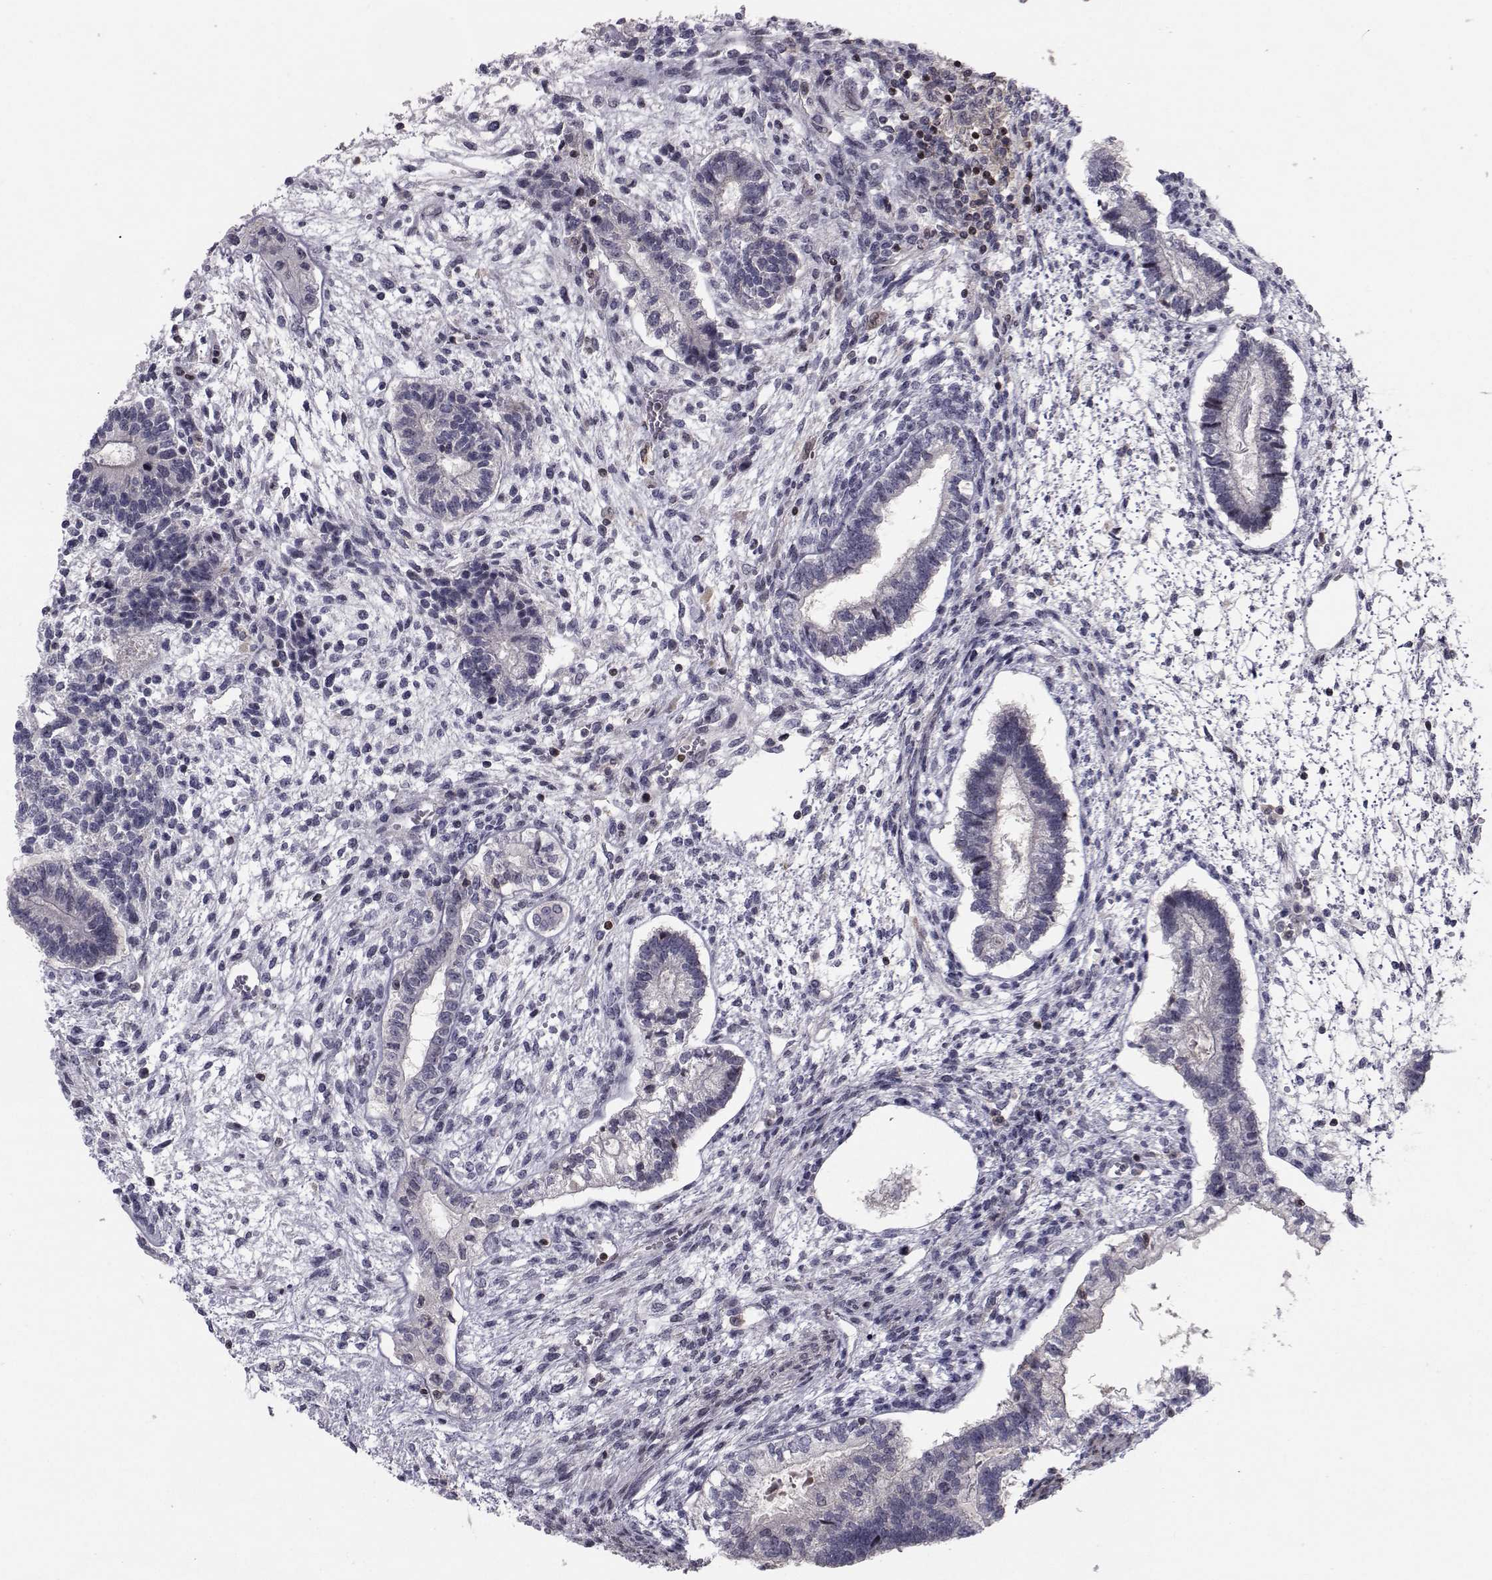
{"staining": {"intensity": "negative", "quantity": "none", "location": "none"}, "tissue": "testis cancer", "cell_type": "Tumor cells", "image_type": "cancer", "snomed": [{"axis": "morphology", "description": "Carcinoma, Embryonal, NOS"}, {"axis": "topography", "description": "Testis"}], "caption": "There is no significant staining in tumor cells of testis cancer.", "gene": "PCP4L1", "patient": {"sex": "male", "age": 37}}